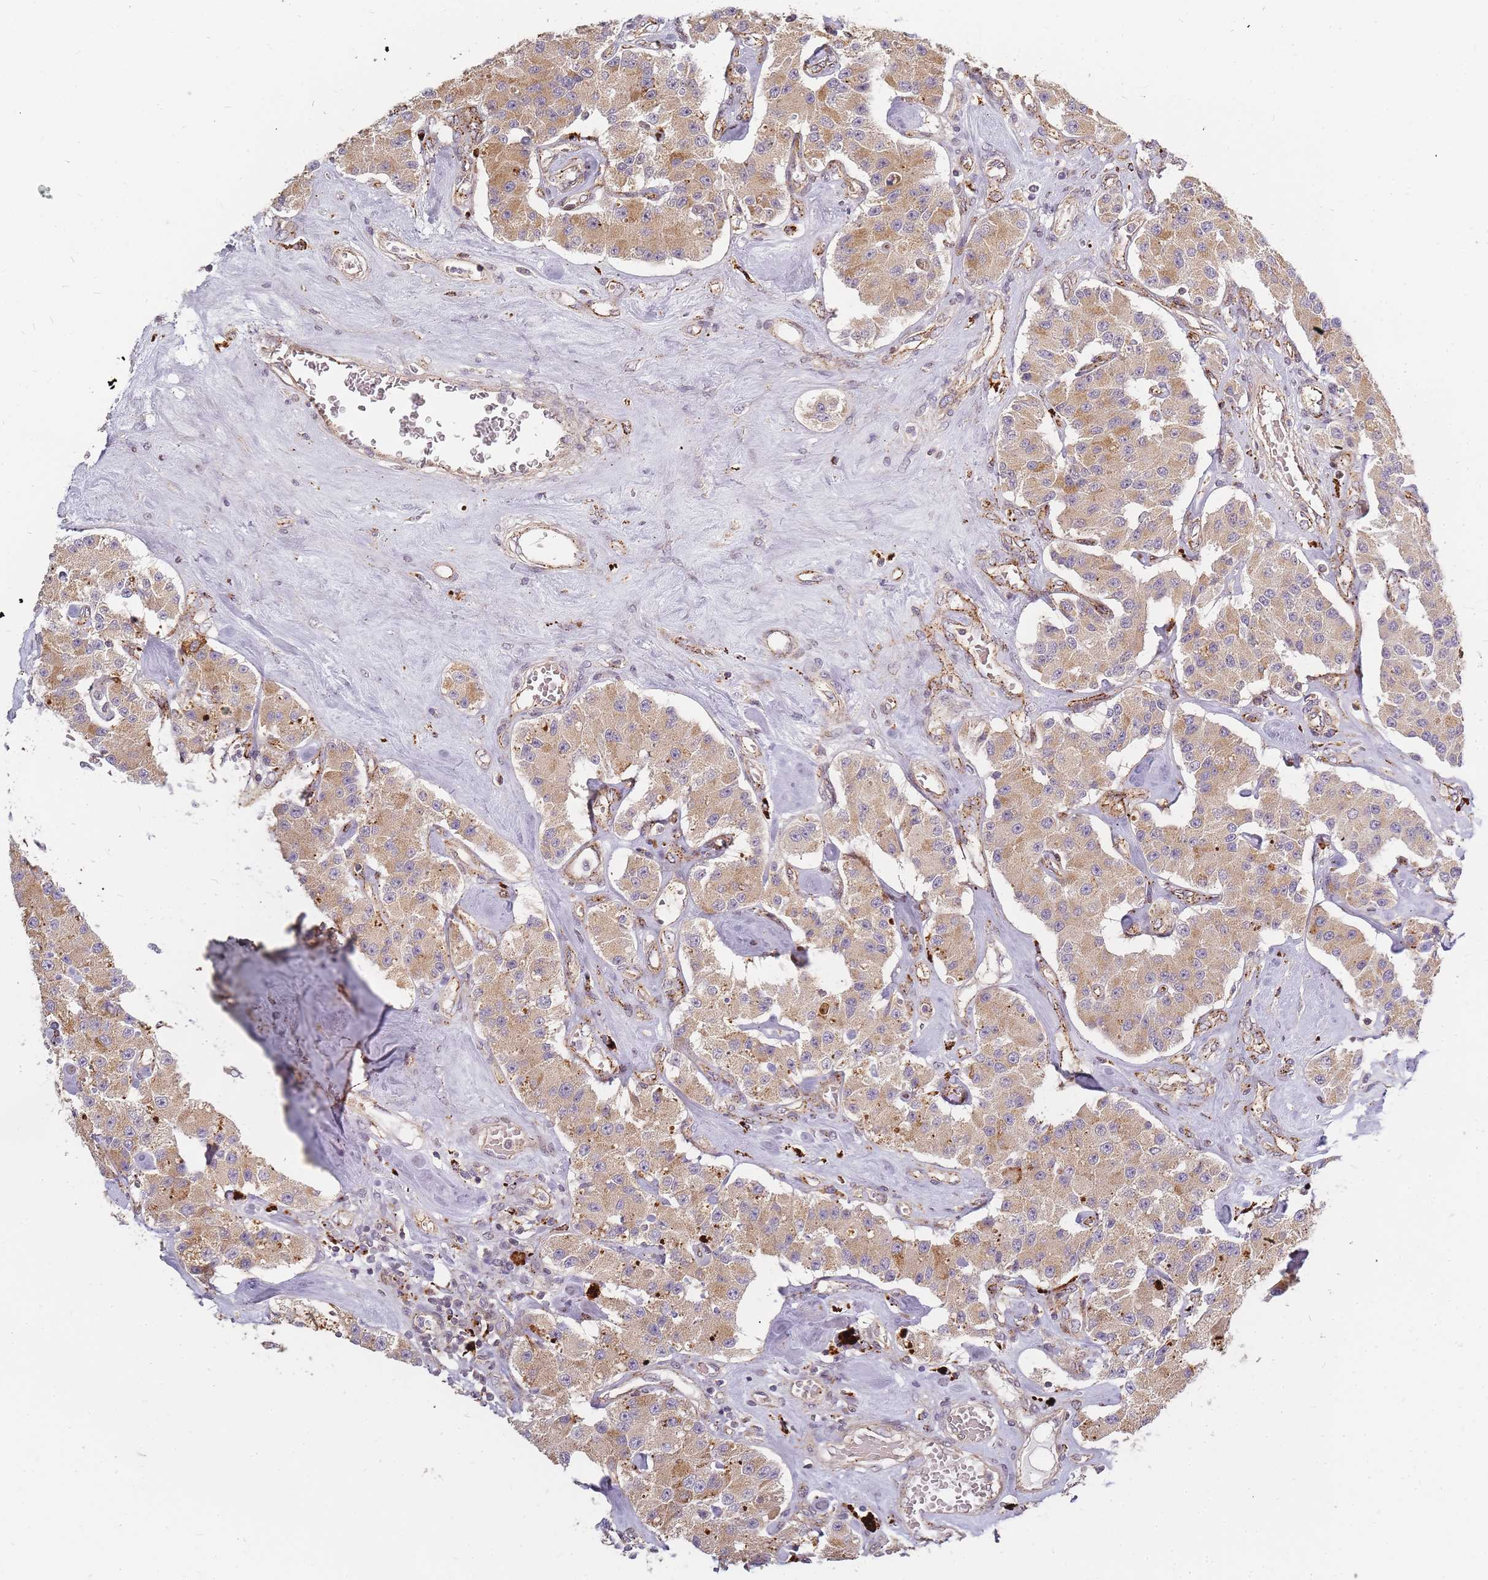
{"staining": {"intensity": "moderate", "quantity": ">75%", "location": "cytoplasmic/membranous"}, "tissue": "carcinoid", "cell_type": "Tumor cells", "image_type": "cancer", "snomed": [{"axis": "morphology", "description": "Carcinoid, malignant, NOS"}, {"axis": "topography", "description": "Pancreas"}], "caption": "A photomicrograph of human carcinoid stained for a protein exhibits moderate cytoplasmic/membranous brown staining in tumor cells.", "gene": "ATG5", "patient": {"sex": "male", "age": 41}}